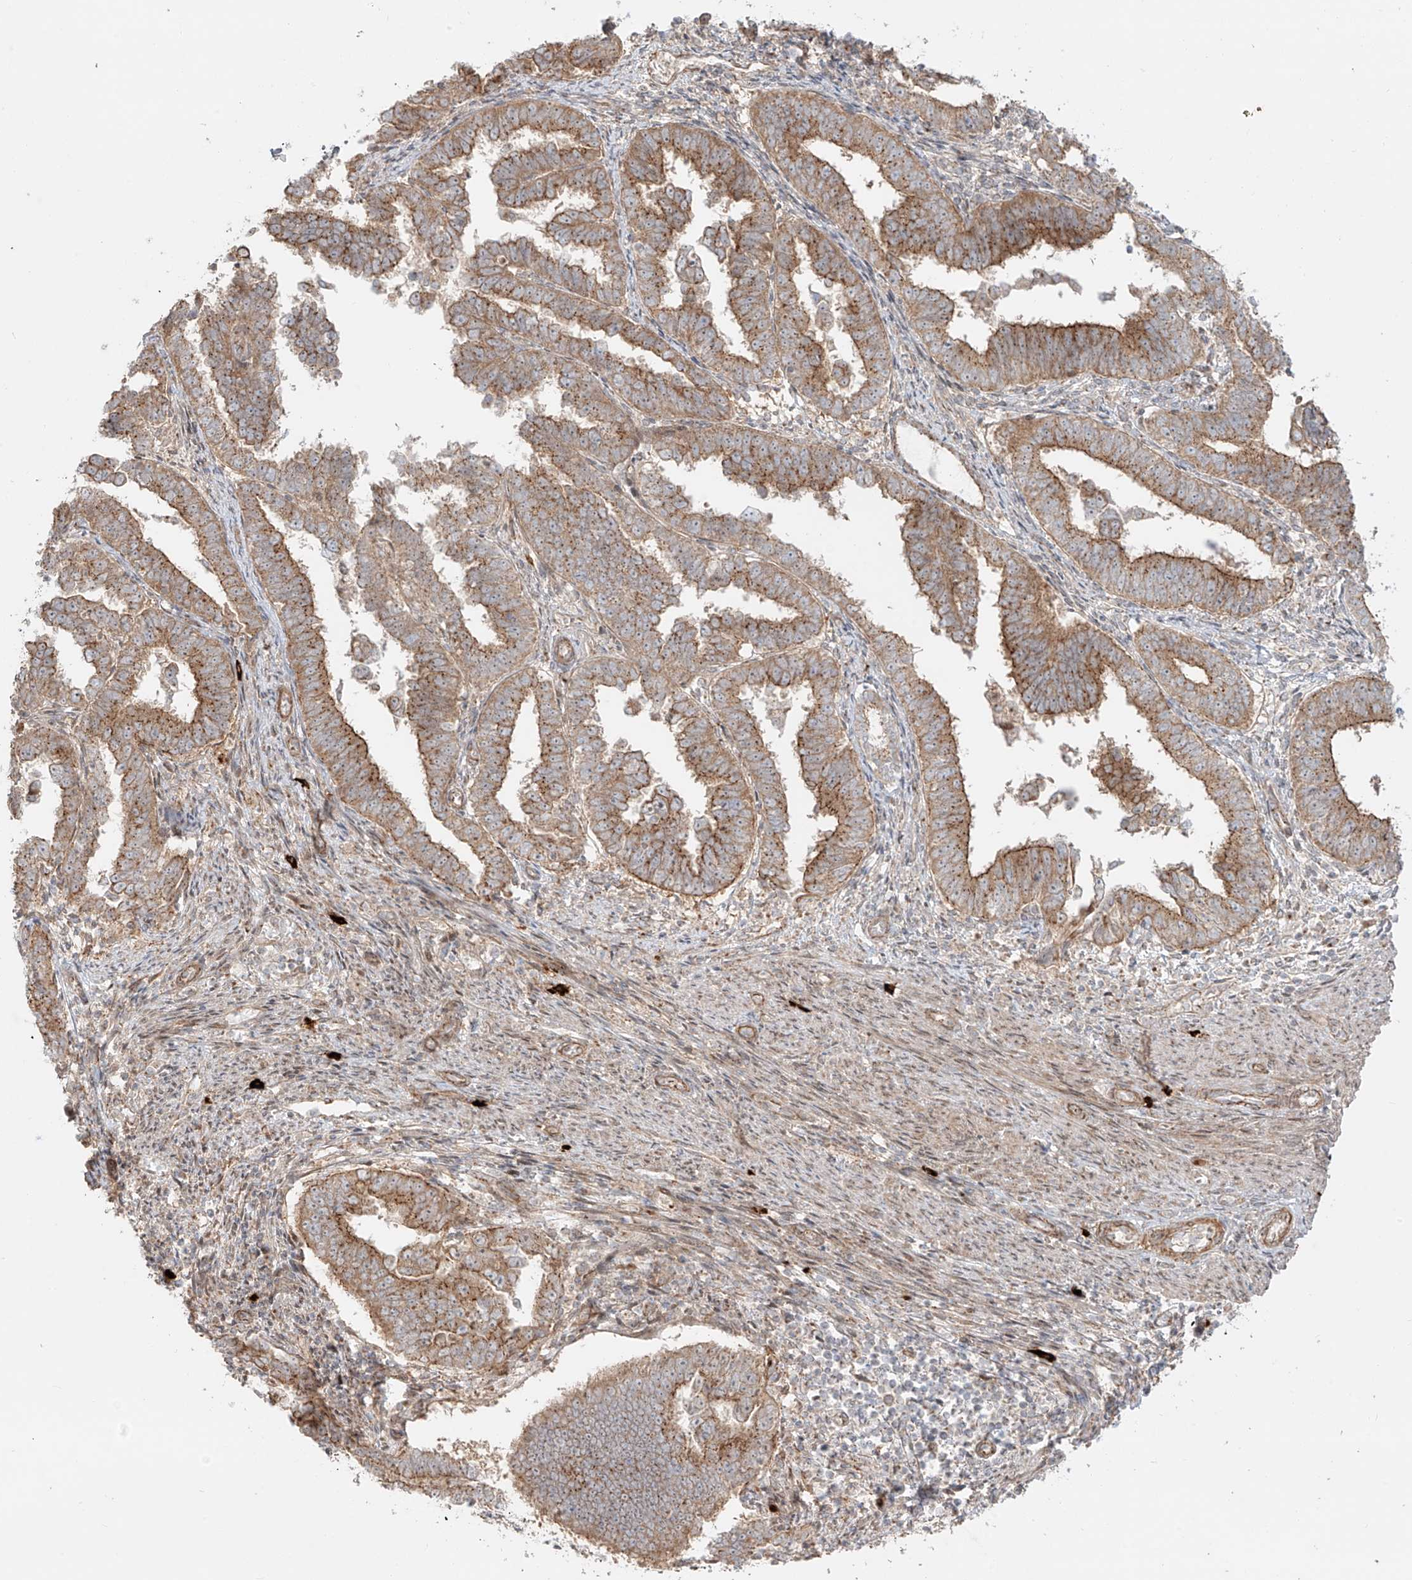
{"staining": {"intensity": "moderate", "quantity": ">75%", "location": "cytoplasmic/membranous"}, "tissue": "endometrial cancer", "cell_type": "Tumor cells", "image_type": "cancer", "snomed": [{"axis": "morphology", "description": "Adenocarcinoma, NOS"}, {"axis": "topography", "description": "Endometrium"}], "caption": "IHC image of human endometrial cancer (adenocarcinoma) stained for a protein (brown), which demonstrates medium levels of moderate cytoplasmic/membranous positivity in about >75% of tumor cells.", "gene": "ZNF287", "patient": {"sex": "female", "age": 75}}